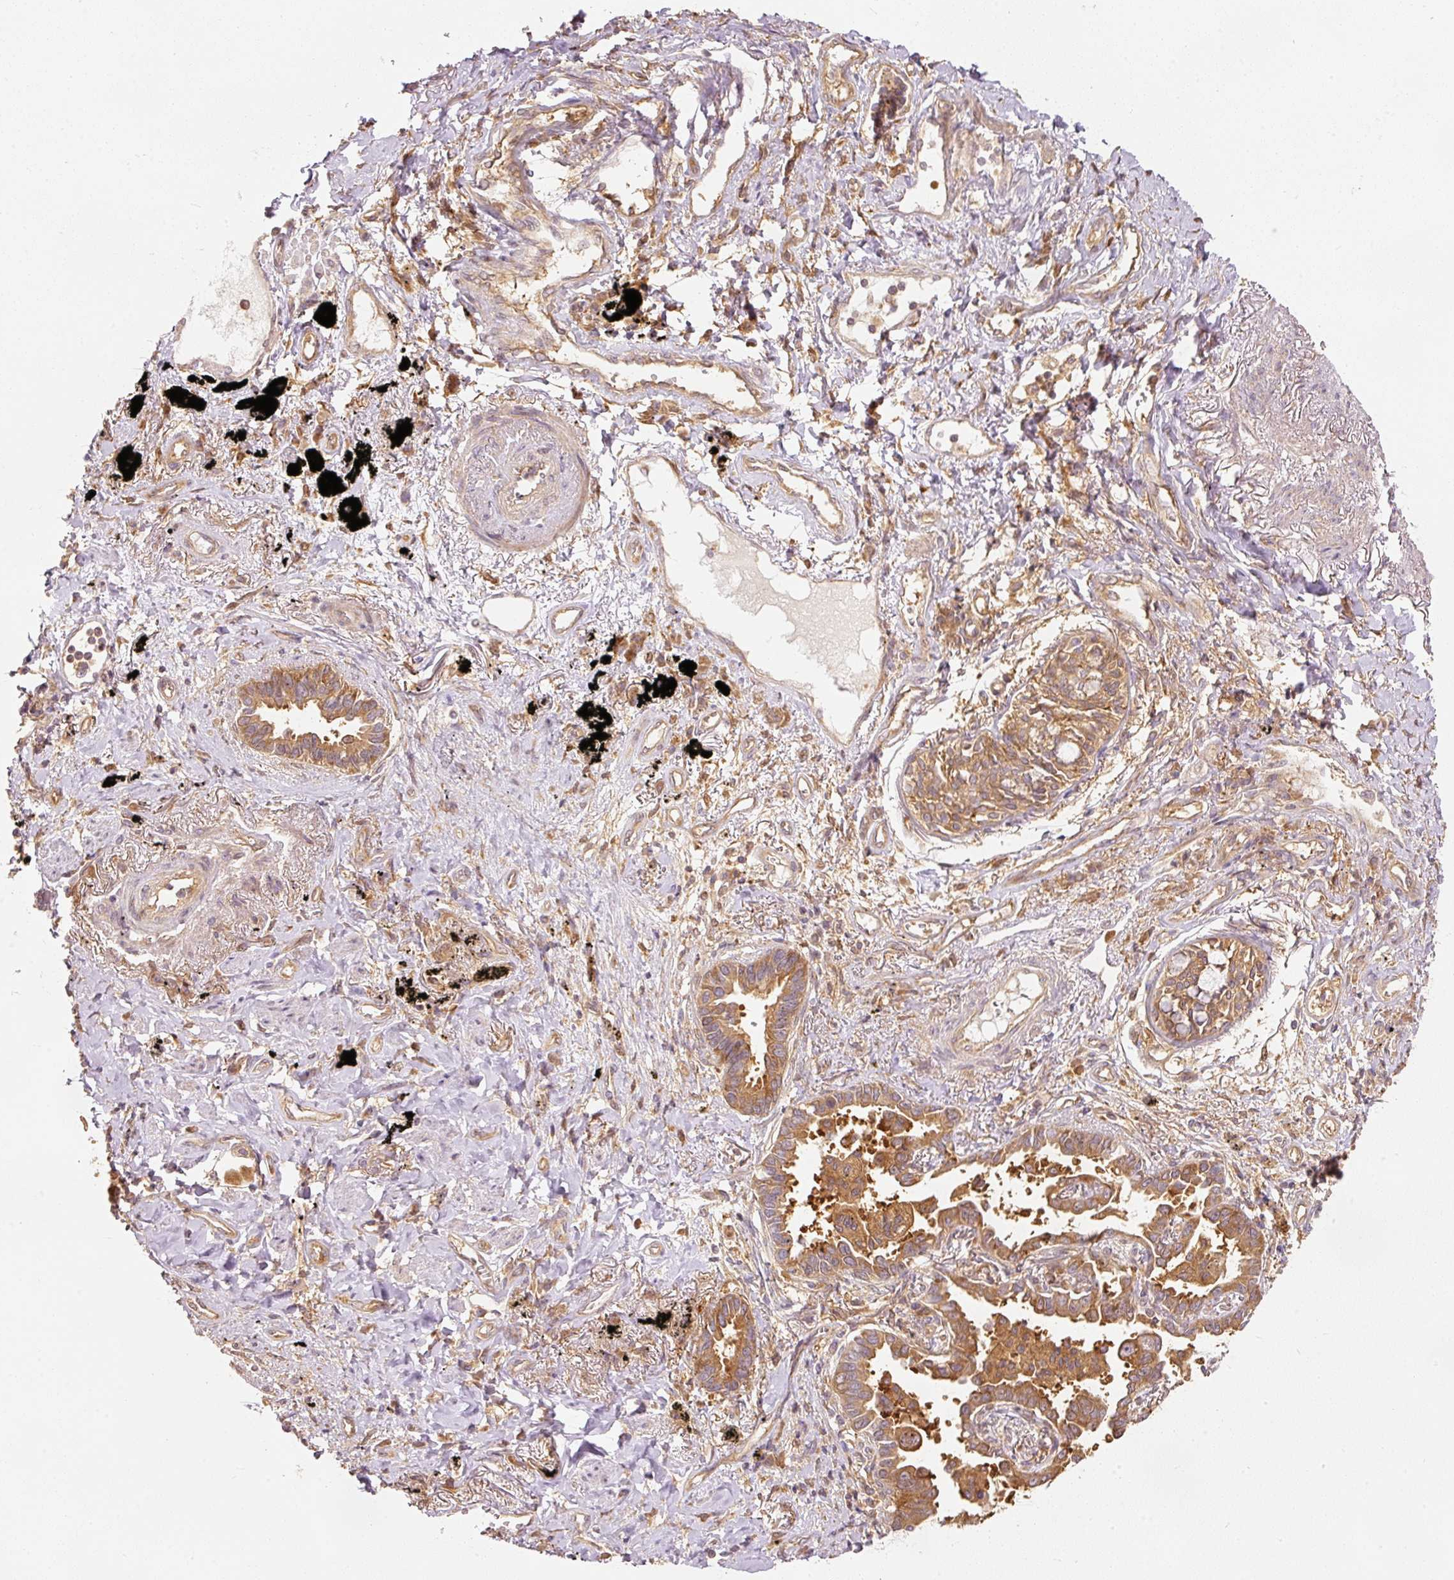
{"staining": {"intensity": "moderate", "quantity": ">75%", "location": "cytoplasmic/membranous"}, "tissue": "lung cancer", "cell_type": "Tumor cells", "image_type": "cancer", "snomed": [{"axis": "morphology", "description": "Adenocarcinoma, NOS"}, {"axis": "topography", "description": "Lung"}], "caption": "Immunohistochemistry histopathology image of neoplastic tissue: adenocarcinoma (lung) stained using immunohistochemistry exhibits medium levels of moderate protein expression localized specifically in the cytoplasmic/membranous of tumor cells, appearing as a cytoplasmic/membranous brown color.", "gene": "EIF3B", "patient": {"sex": "male", "age": 67}}